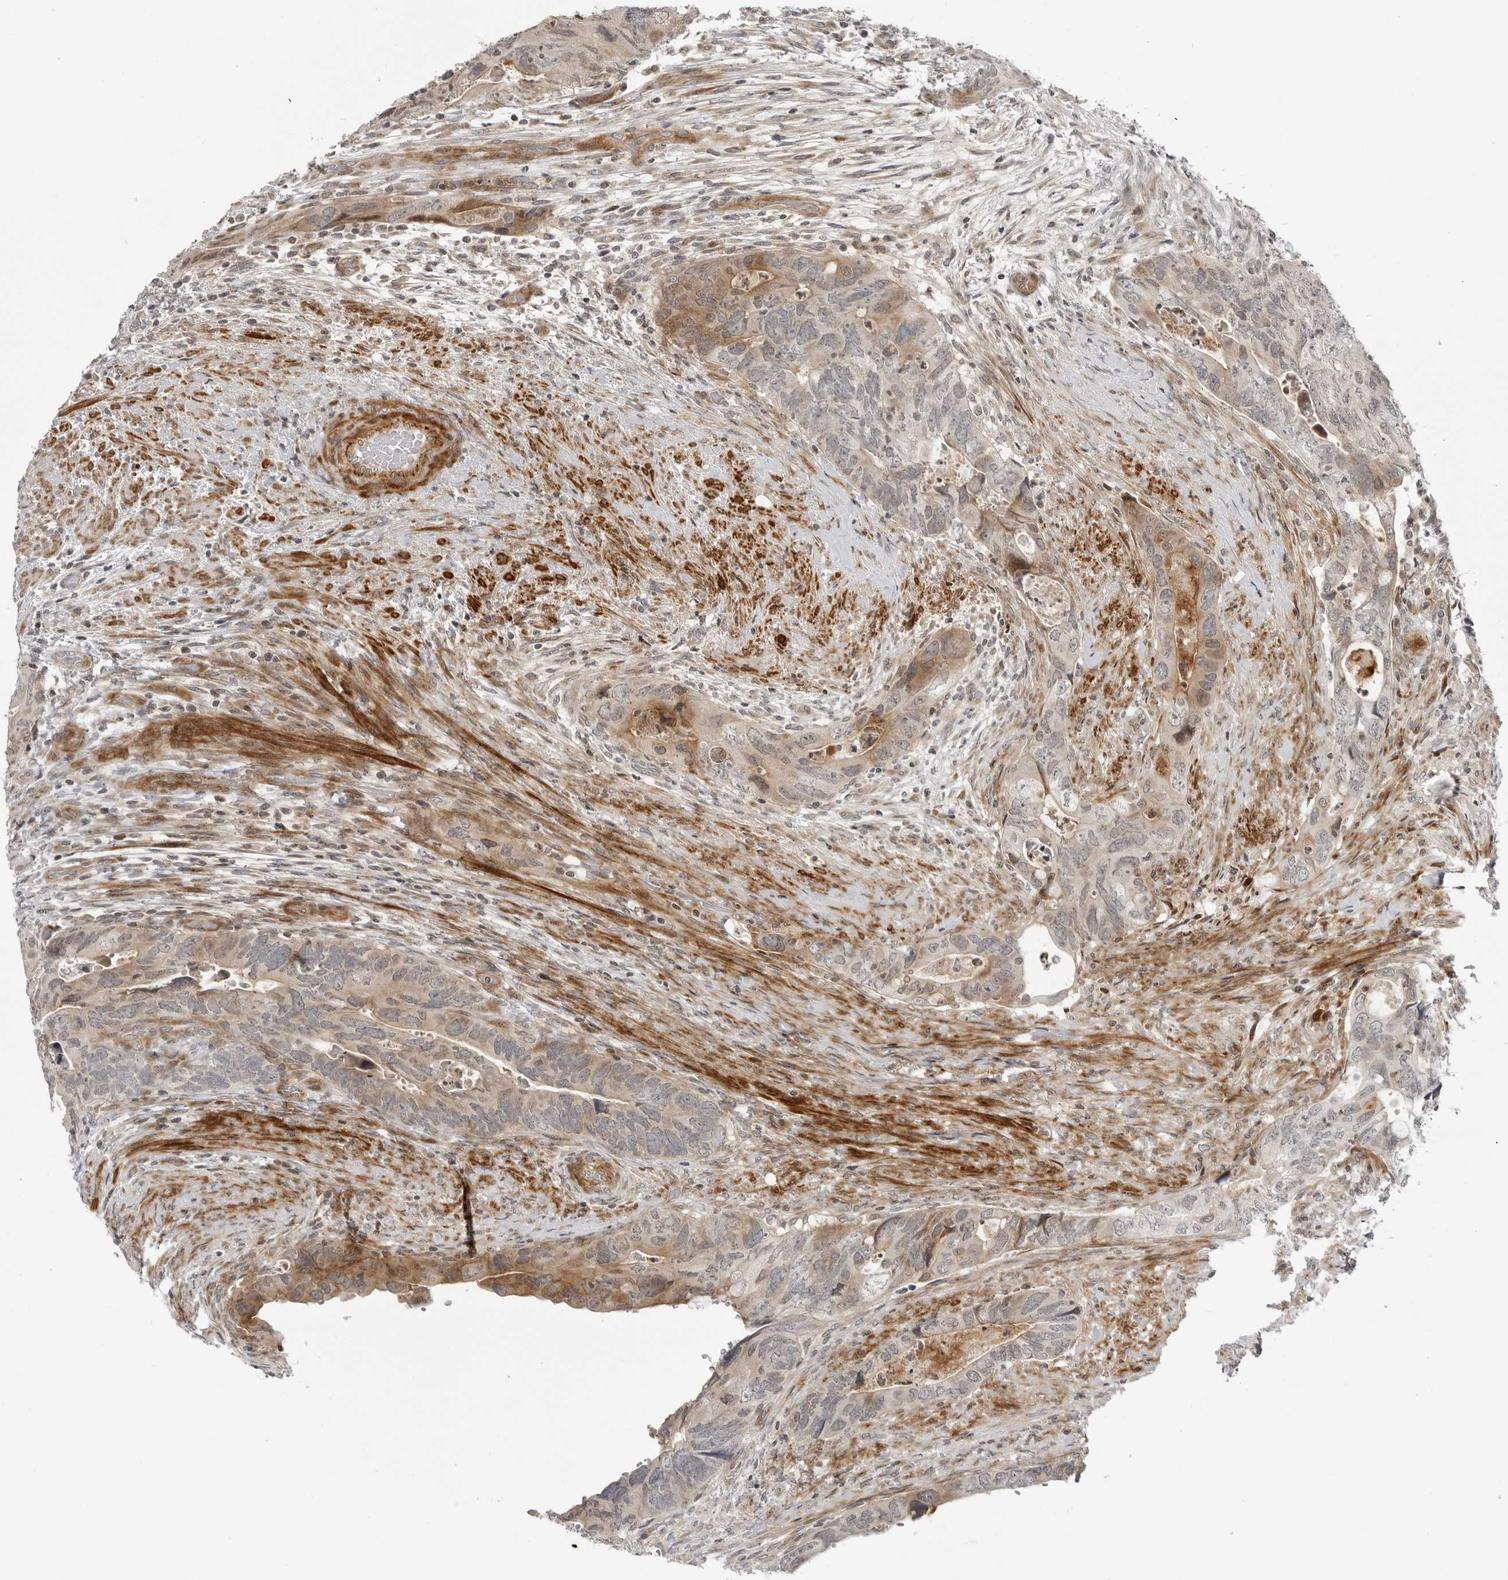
{"staining": {"intensity": "weak", "quantity": "<25%", "location": "cytoplasmic/membranous"}, "tissue": "colorectal cancer", "cell_type": "Tumor cells", "image_type": "cancer", "snomed": [{"axis": "morphology", "description": "Adenocarcinoma, NOS"}, {"axis": "topography", "description": "Rectum"}], "caption": "Immunohistochemistry photomicrograph of human colorectal adenocarcinoma stained for a protein (brown), which reveals no expression in tumor cells.", "gene": "ADAMTS5", "patient": {"sex": "male", "age": 63}}